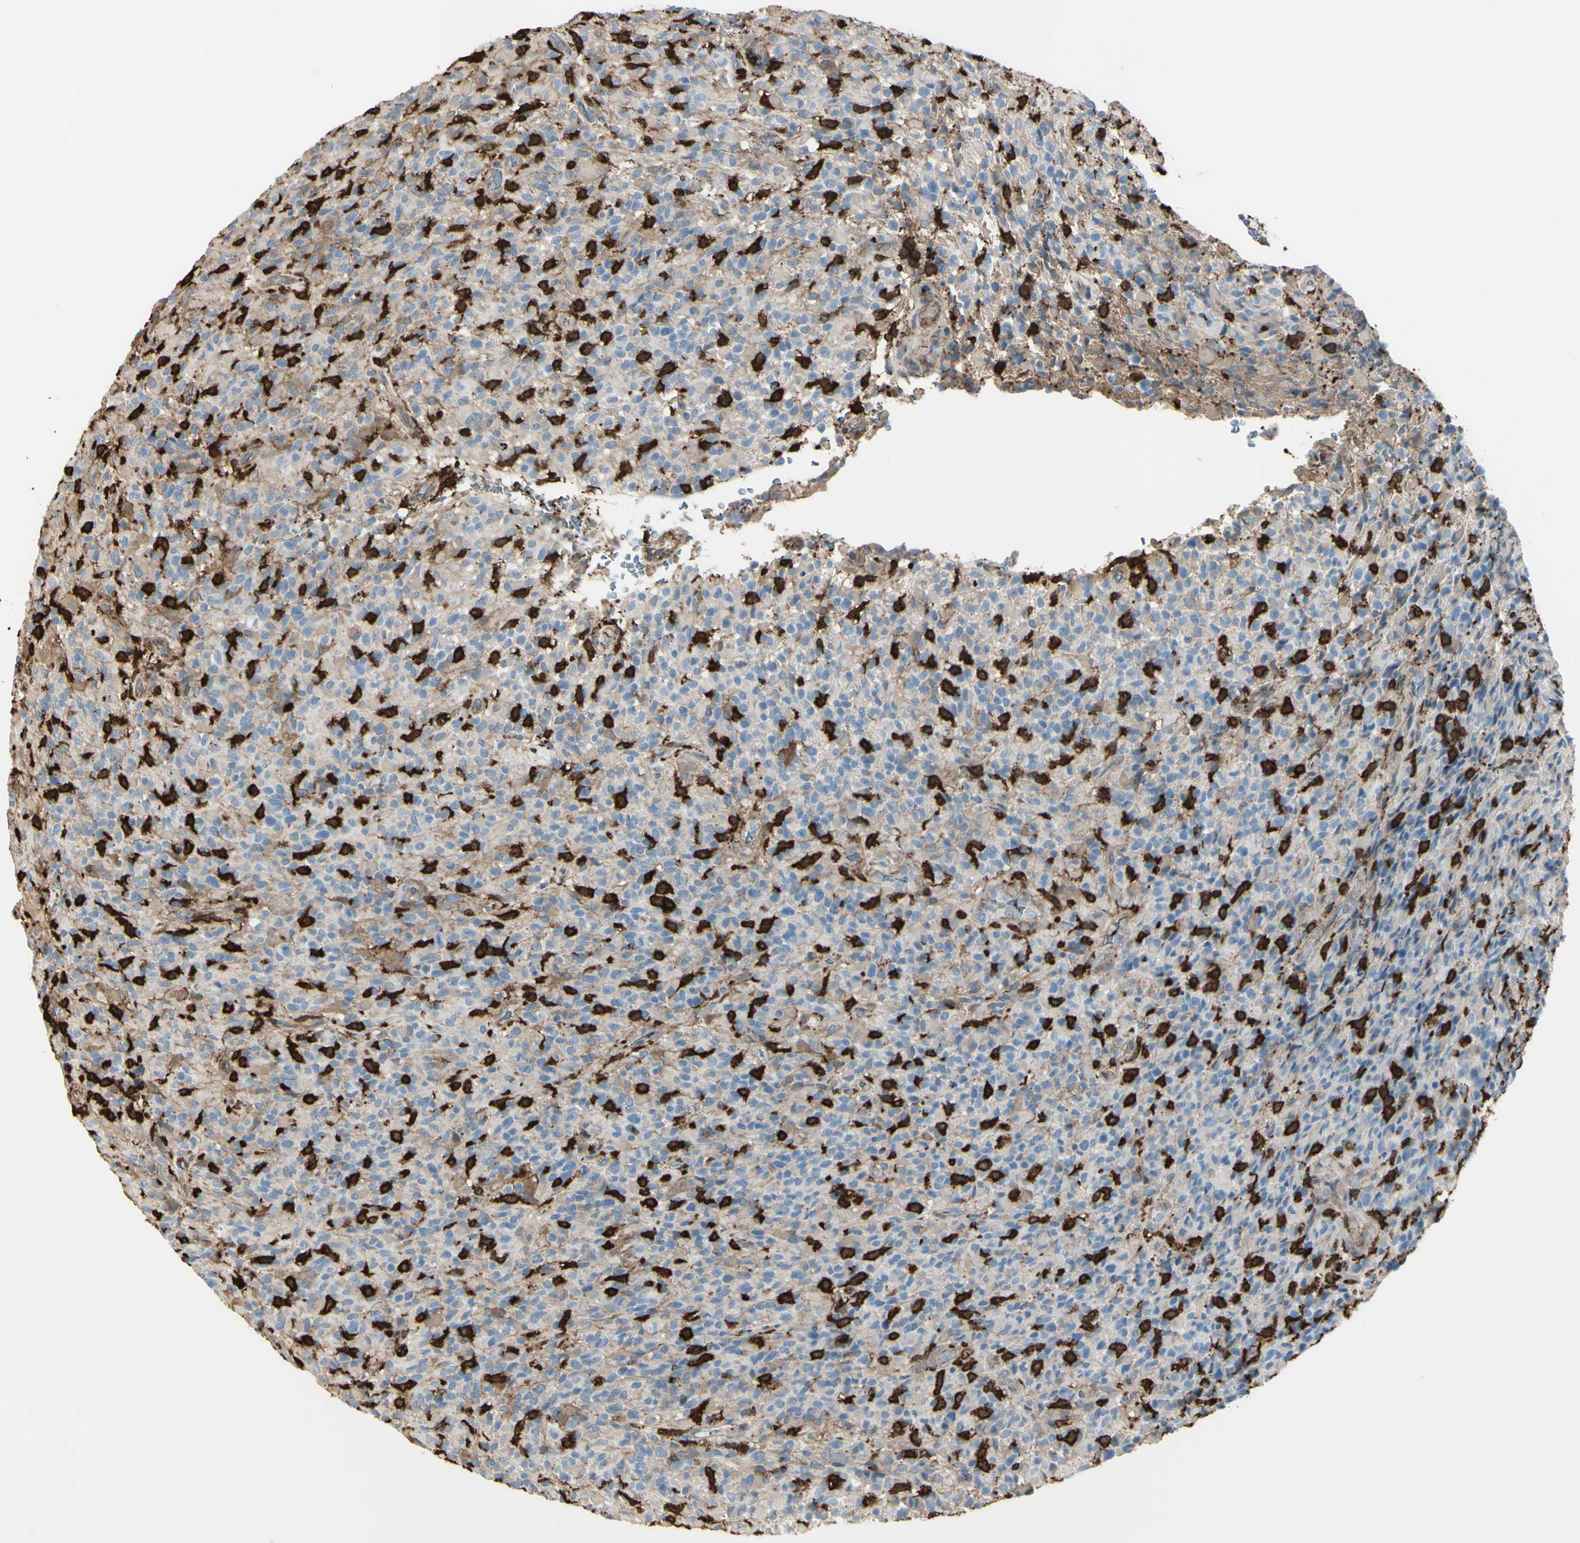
{"staining": {"intensity": "negative", "quantity": "none", "location": "none"}, "tissue": "glioma", "cell_type": "Tumor cells", "image_type": "cancer", "snomed": [{"axis": "morphology", "description": "Glioma, malignant, High grade"}, {"axis": "topography", "description": "Brain"}], "caption": "DAB immunohistochemical staining of human malignant glioma (high-grade) reveals no significant positivity in tumor cells.", "gene": "GSN", "patient": {"sex": "male", "age": 71}}